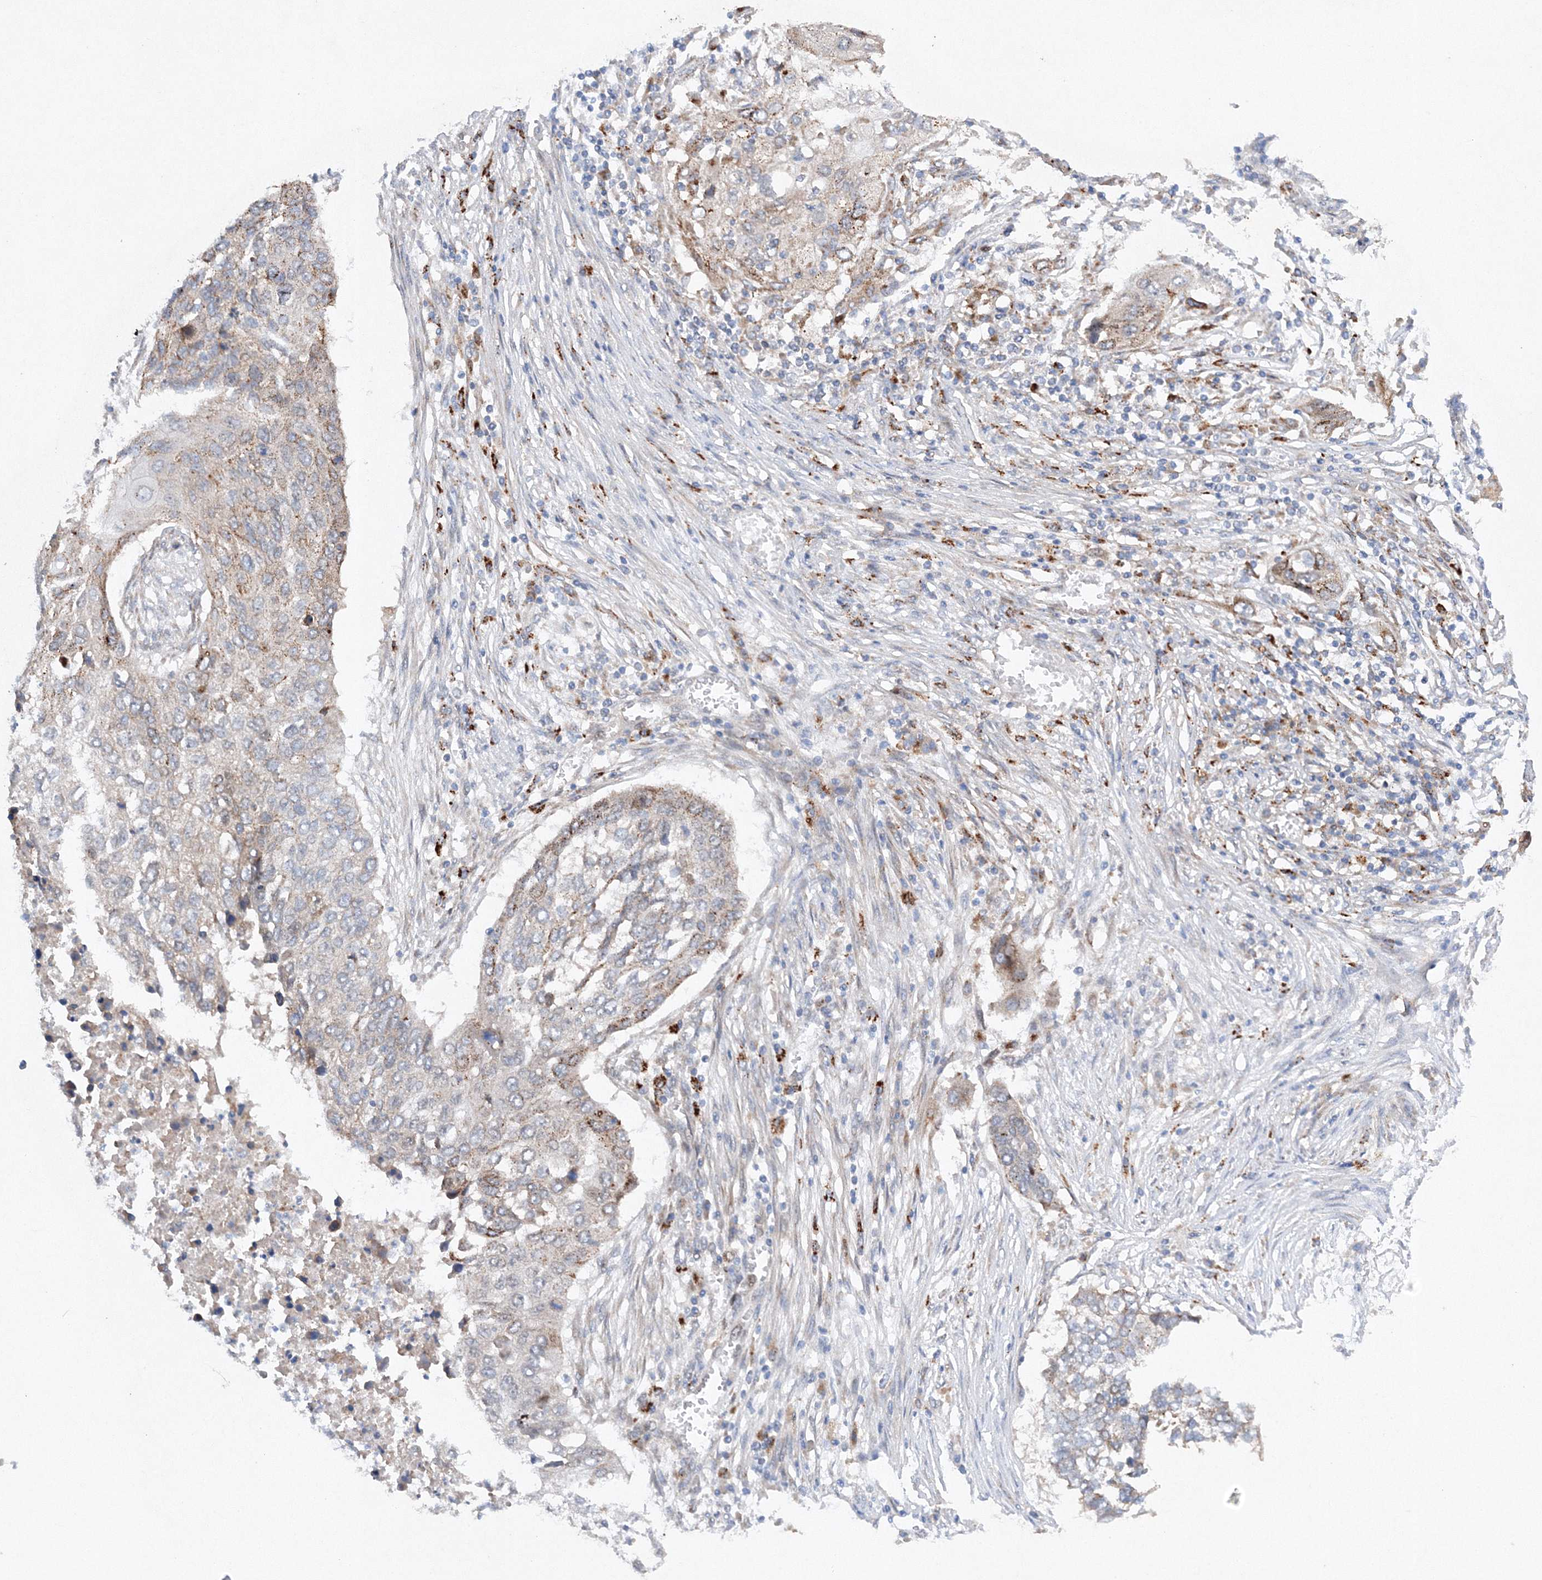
{"staining": {"intensity": "weak", "quantity": "<25%", "location": "cytoplasmic/membranous"}, "tissue": "lung cancer", "cell_type": "Tumor cells", "image_type": "cancer", "snomed": [{"axis": "morphology", "description": "Squamous cell carcinoma, NOS"}, {"axis": "topography", "description": "Lung"}], "caption": "IHC image of neoplastic tissue: human lung squamous cell carcinoma stained with DAB (3,3'-diaminobenzidine) shows no significant protein expression in tumor cells.", "gene": "SLC36A1", "patient": {"sex": "female", "age": 63}}